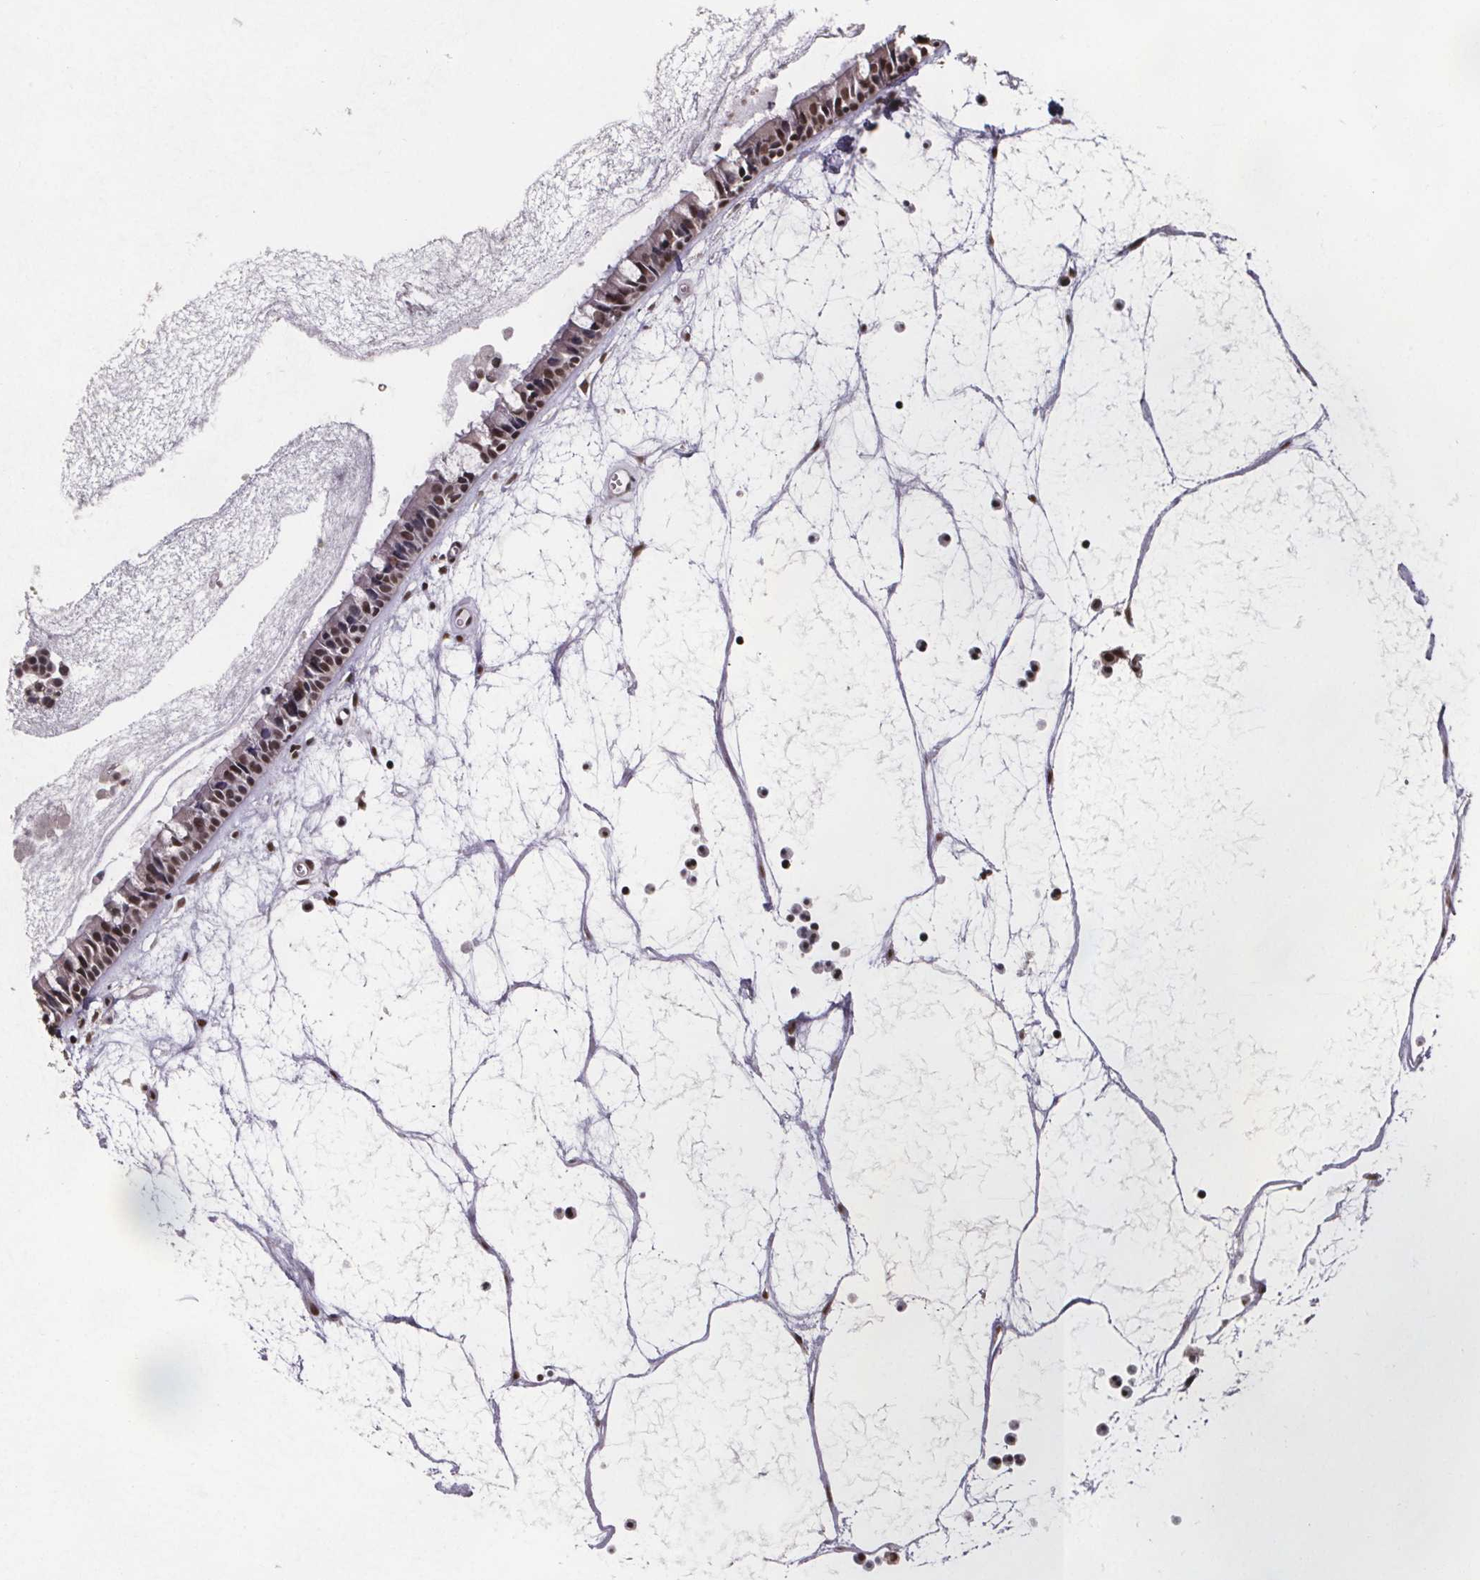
{"staining": {"intensity": "moderate", "quantity": ">75%", "location": "nuclear"}, "tissue": "nasopharynx", "cell_type": "Respiratory epithelial cells", "image_type": "normal", "snomed": [{"axis": "morphology", "description": "Normal tissue, NOS"}, {"axis": "topography", "description": "Nasopharynx"}], "caption": "Nasopharynx stained with IHC shows moderate nuclear staining in about >75% of respiratory epithelial cells.", "gene": "U2SURP", "patient": {"sex": "male", "age": 31}}